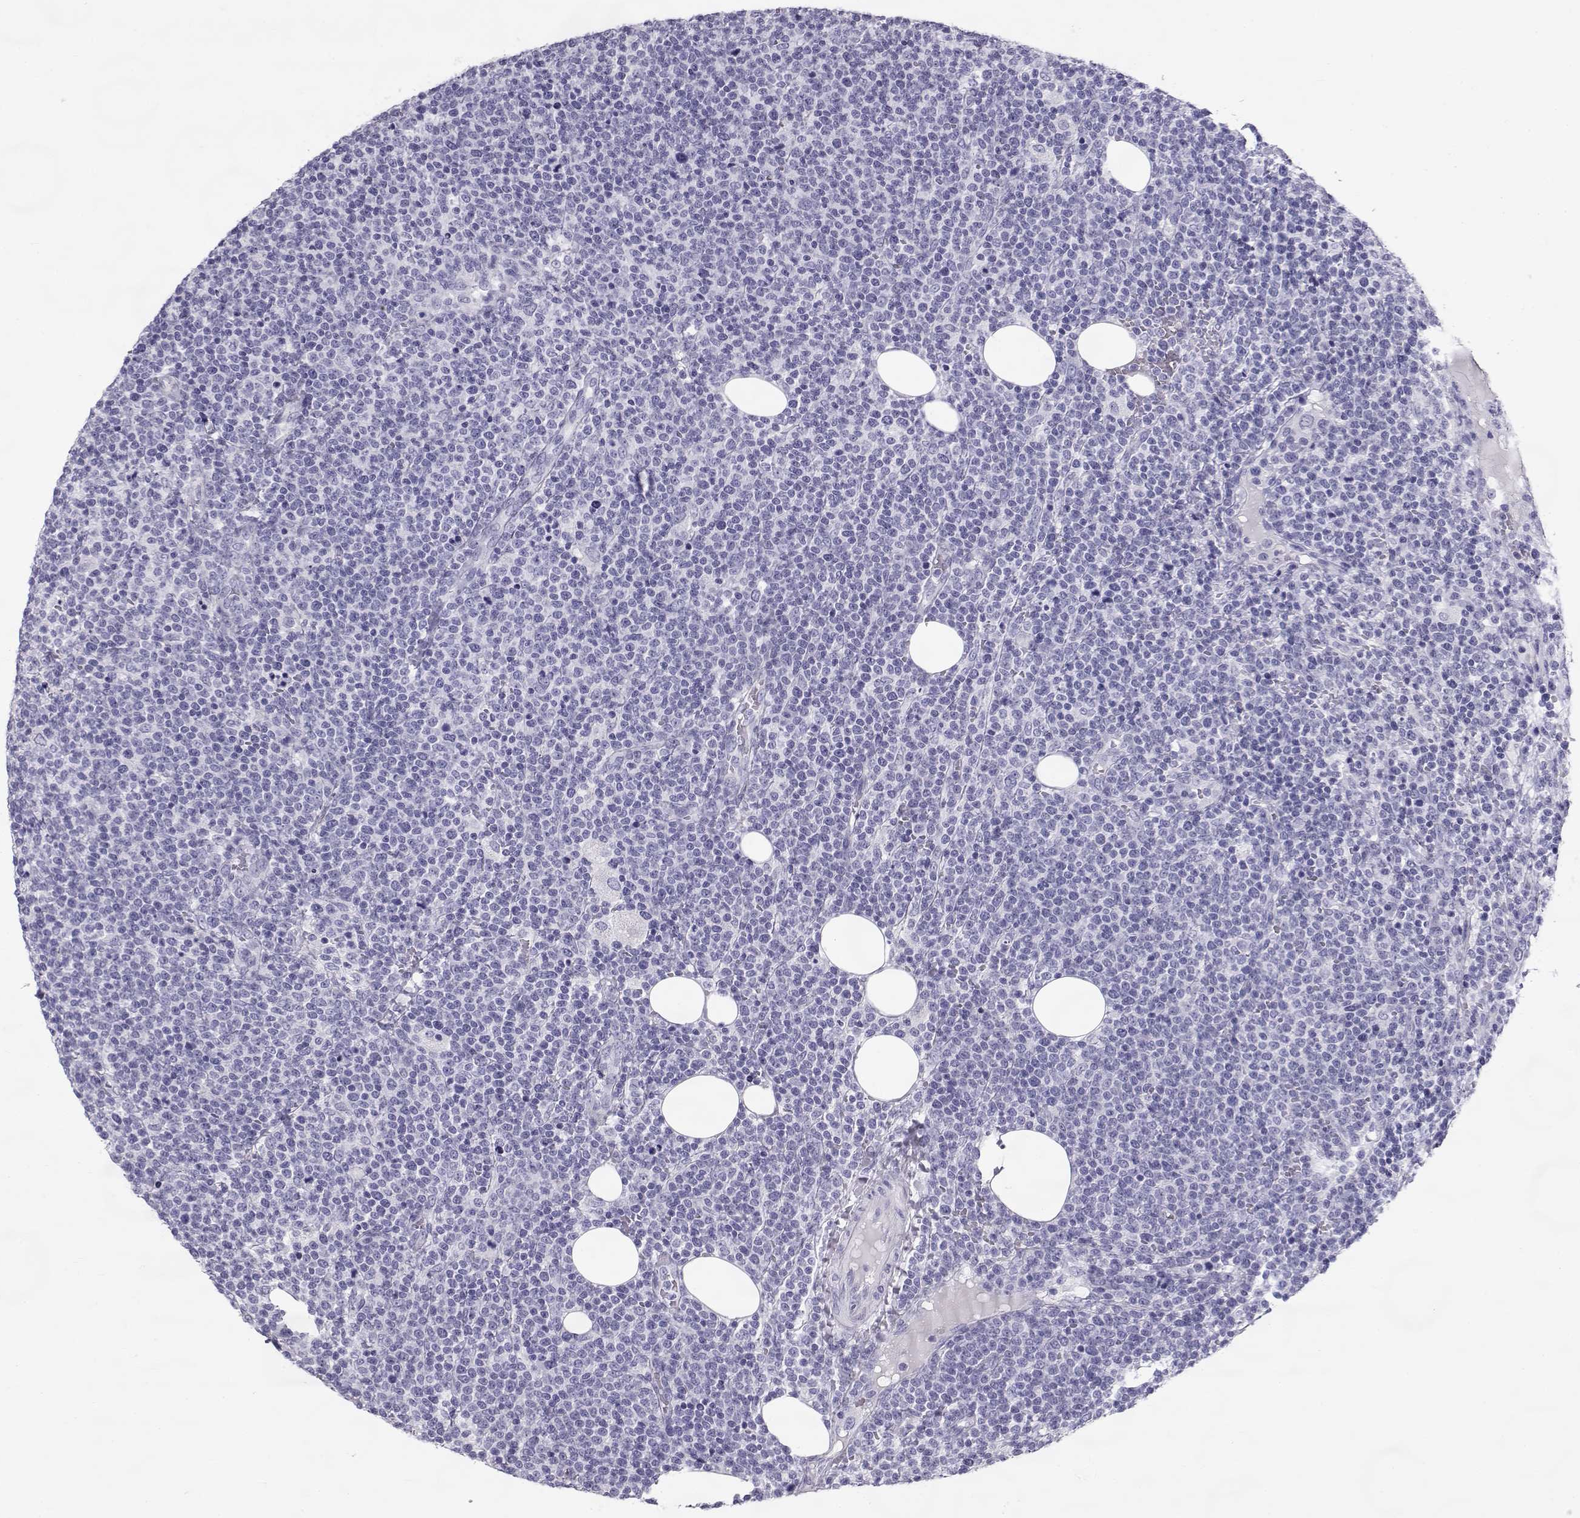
{"staining": {"intensity": "negative", "quantity": "none", "location": "none"}, "tissue": "lymphoma", "cell_type": "Tumor cells", "image_type": "cancer", "snomed": [{"axis": "morphology", "description": "Malignant lymphoma, non-Hodgkin's type, High grade"}, {"axis": "topography", "description": "Lymph node"}], "caption": "Protein analysis of high-grade malignant lymphoma, non-Hodgkin's type shows no significant positivity in tumor cells.", "gene": "RD3", "patient": {"sex": "male", "age": 61}}